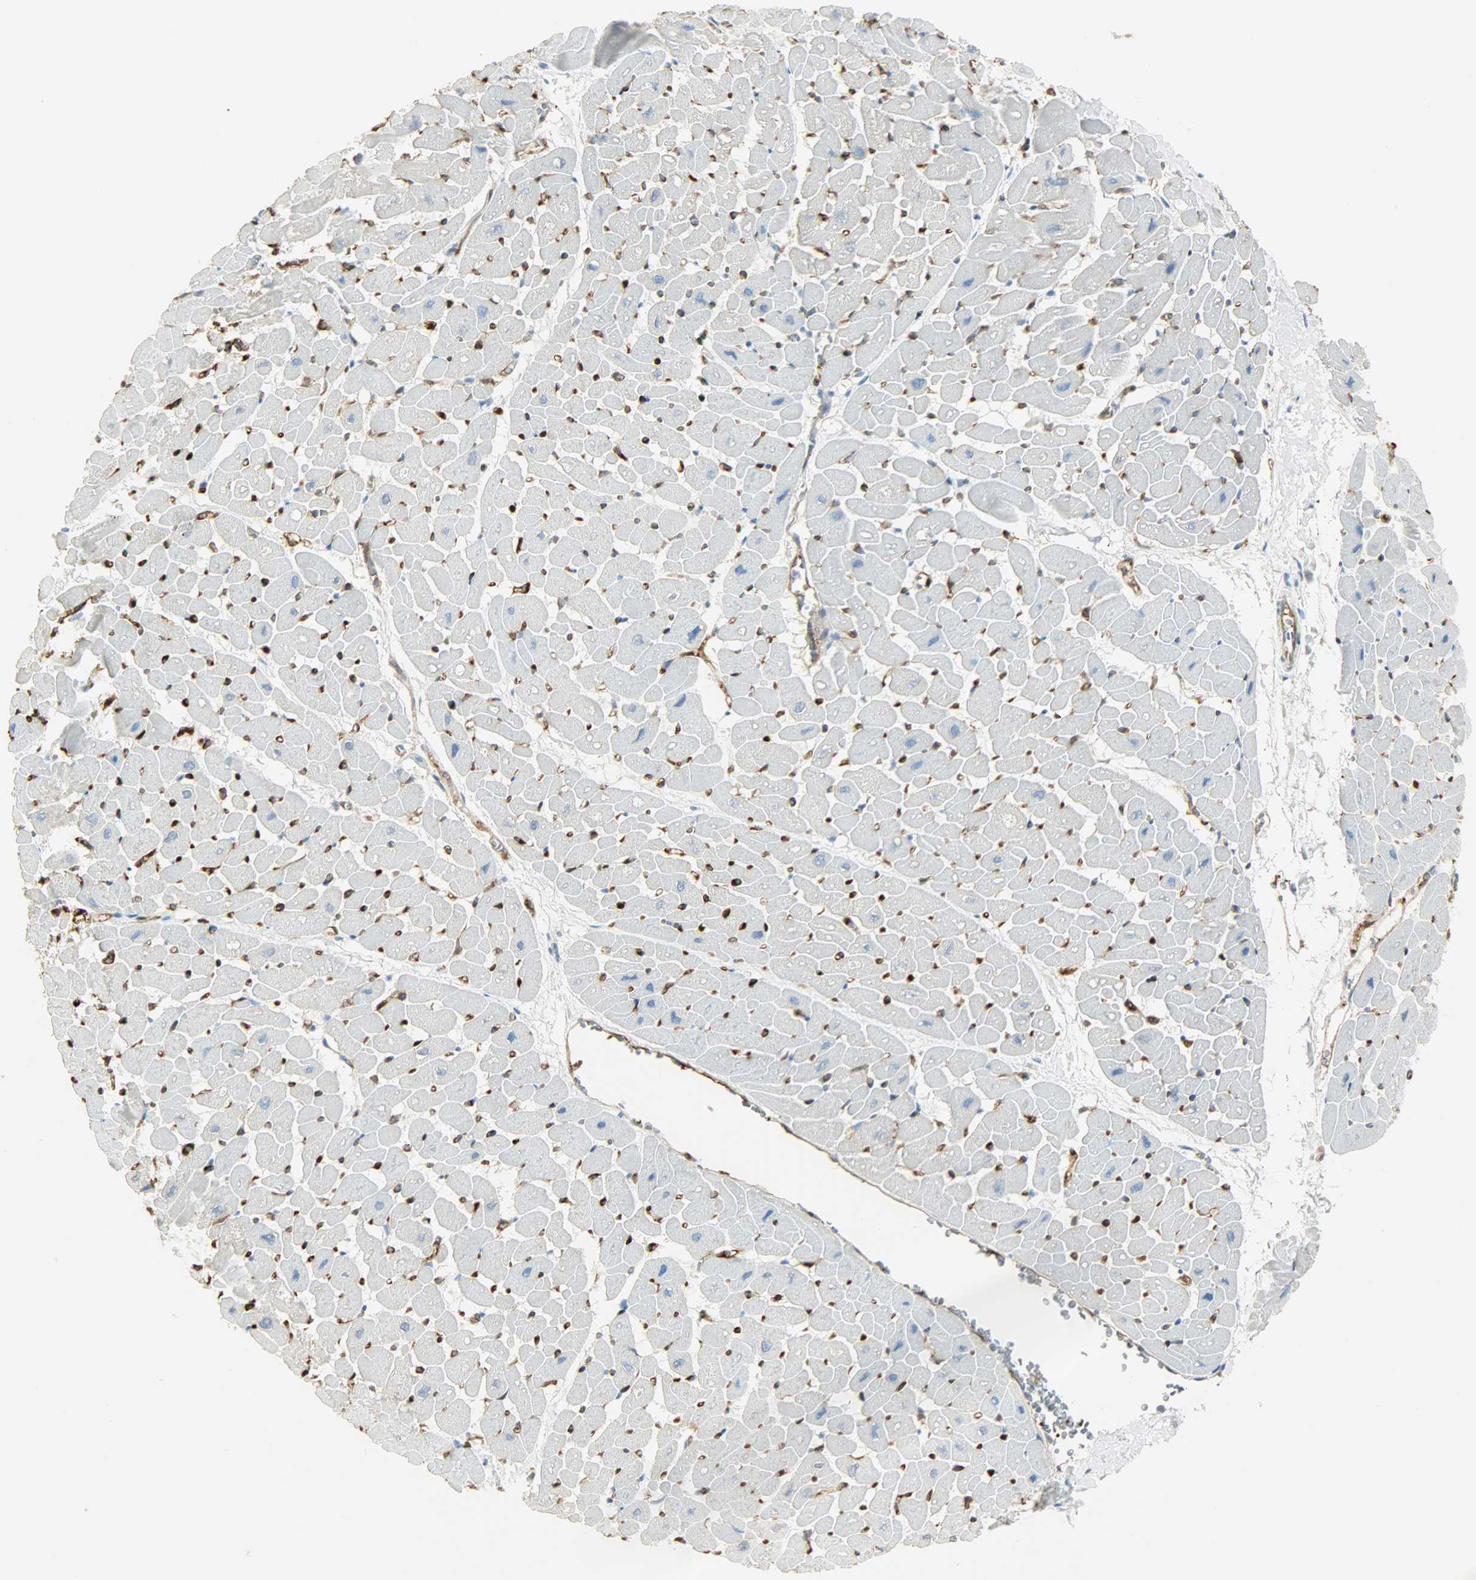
{"staining": {"intensity": "negative", "quantity": "none", "location": "none"}, "tissue": "heart muscle", "cell_type": "Cardiomyocytes", "image_type": "normal", "snomed": [{"axis": "morphology", "description": "Normal tissue, NOS"}, {"axis": "topography", "description": "Heart"}], "caption": "A high-resolution photomicrograph shows IHC staining of benign heart muscle, which exhibits no significant staining in cardiomyocytes.", "gene": "WARS1", "patient": {"sex": "male", "age": 45}}